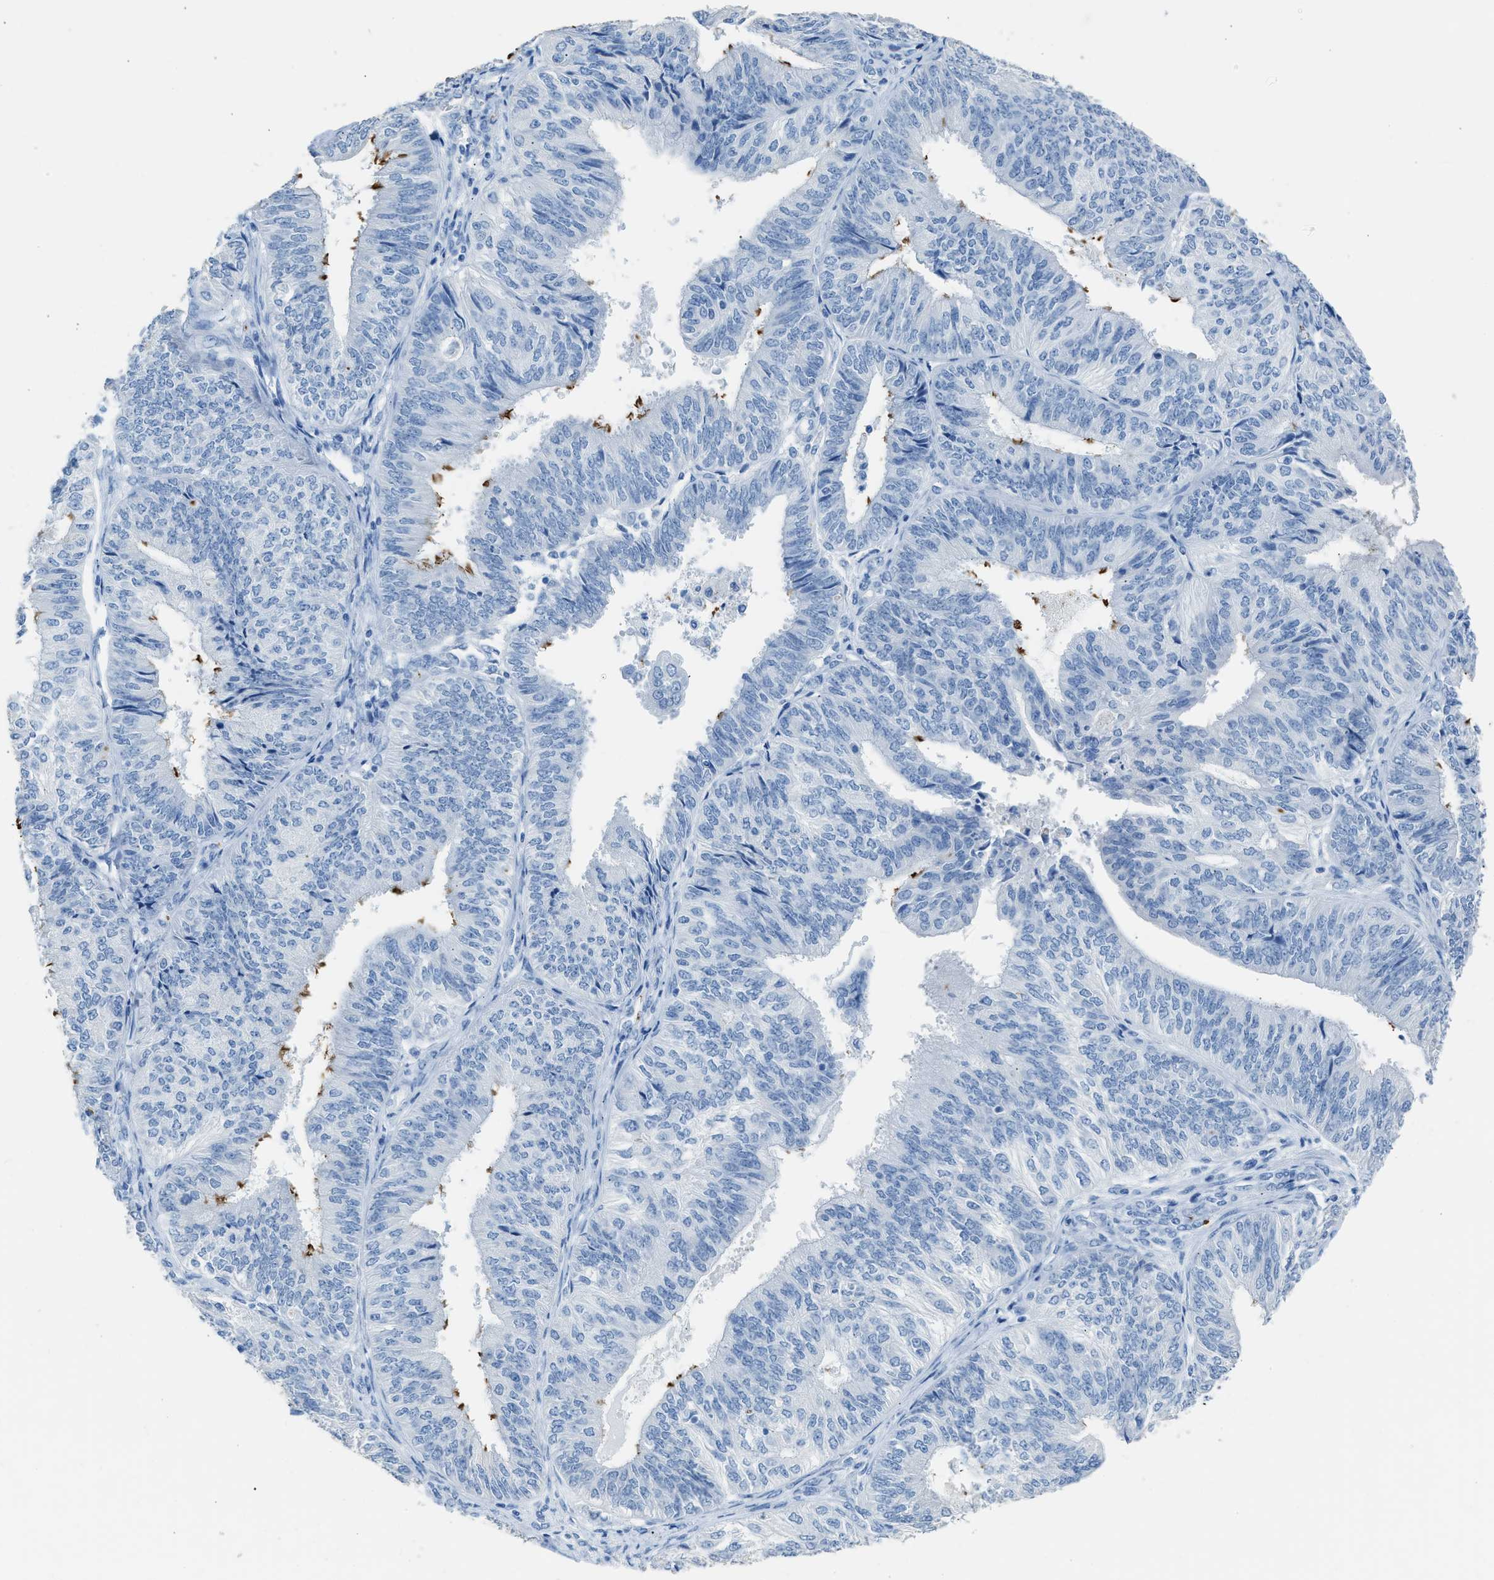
{"staining": {"intensity": "moderate", "quantity": "<25%", "location": "cytoplasmic/membranous"}, "tissue": "endometrial cancer", "cell_type": "Tumor cells", "image_type": "cancer", "snomed": [{"axis": "morphology", "description": "Adenocarcinoma, NOS"}, {"axis": "topography", "description": "Endometrium"}], "caption": "Human adenocarcinoma (endometrial) stained with a protein marker reveals moderate staining in tumor cells.", "gene": "FAIM2", "patient": {"sex": "female", "age": 58}}